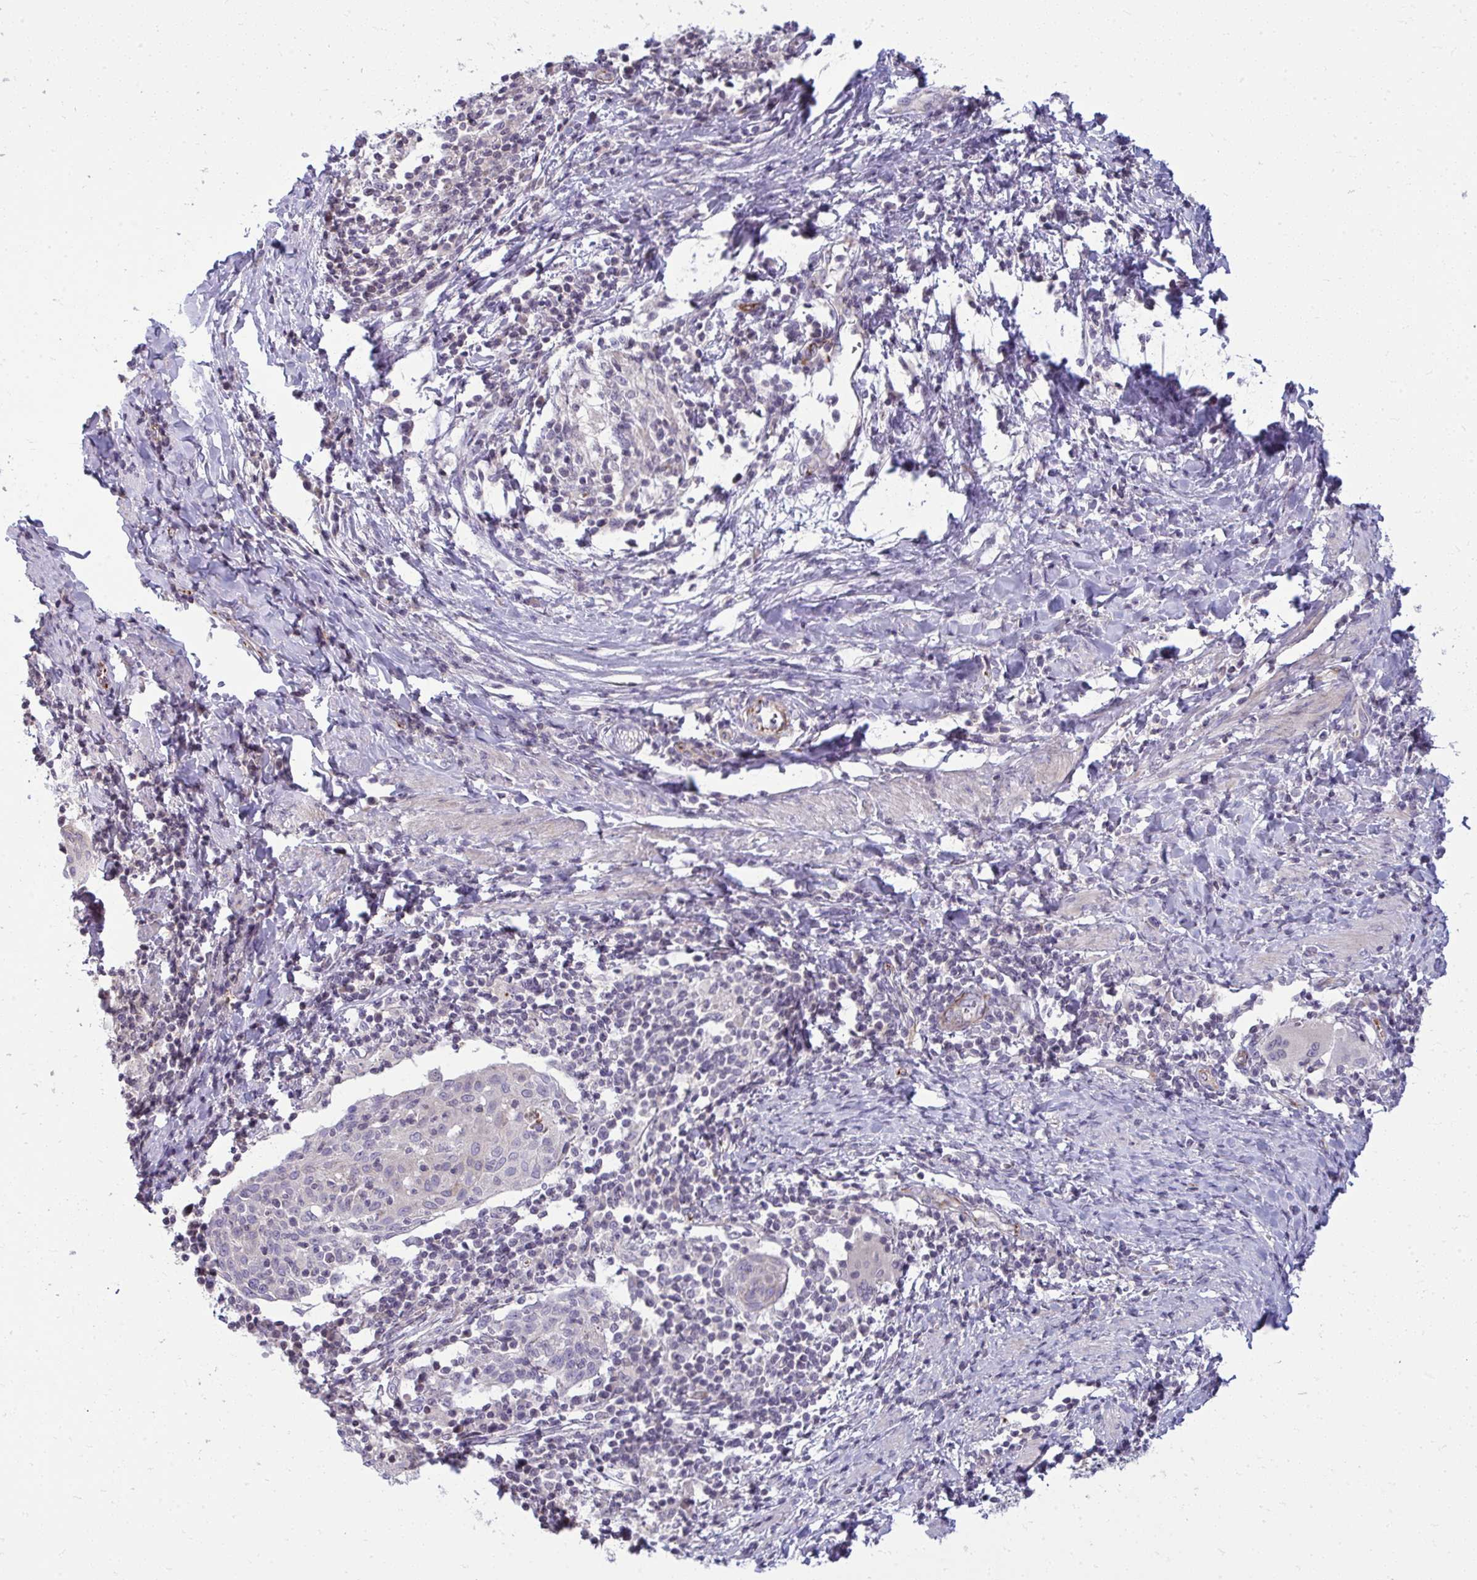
{"staining": {"intensity": "negative", "quantity": "none", "location": "none"}, "tissue": "cervical cancer", "cell_type": "Tumor cells", "image_type": "cancer", "snomed": [{"axis": "morphology", "description": "Squamous cell carcinoma, NOS"}, {"axis": "topography", "description": "Cervix"}], "caption": "This is an IHC image of human cervical cancer (squamous cell carcinoma). There is no expression in tumor cells.", "gene": "SLC14A1", "patient": {"sex": "female", "age": 52}}